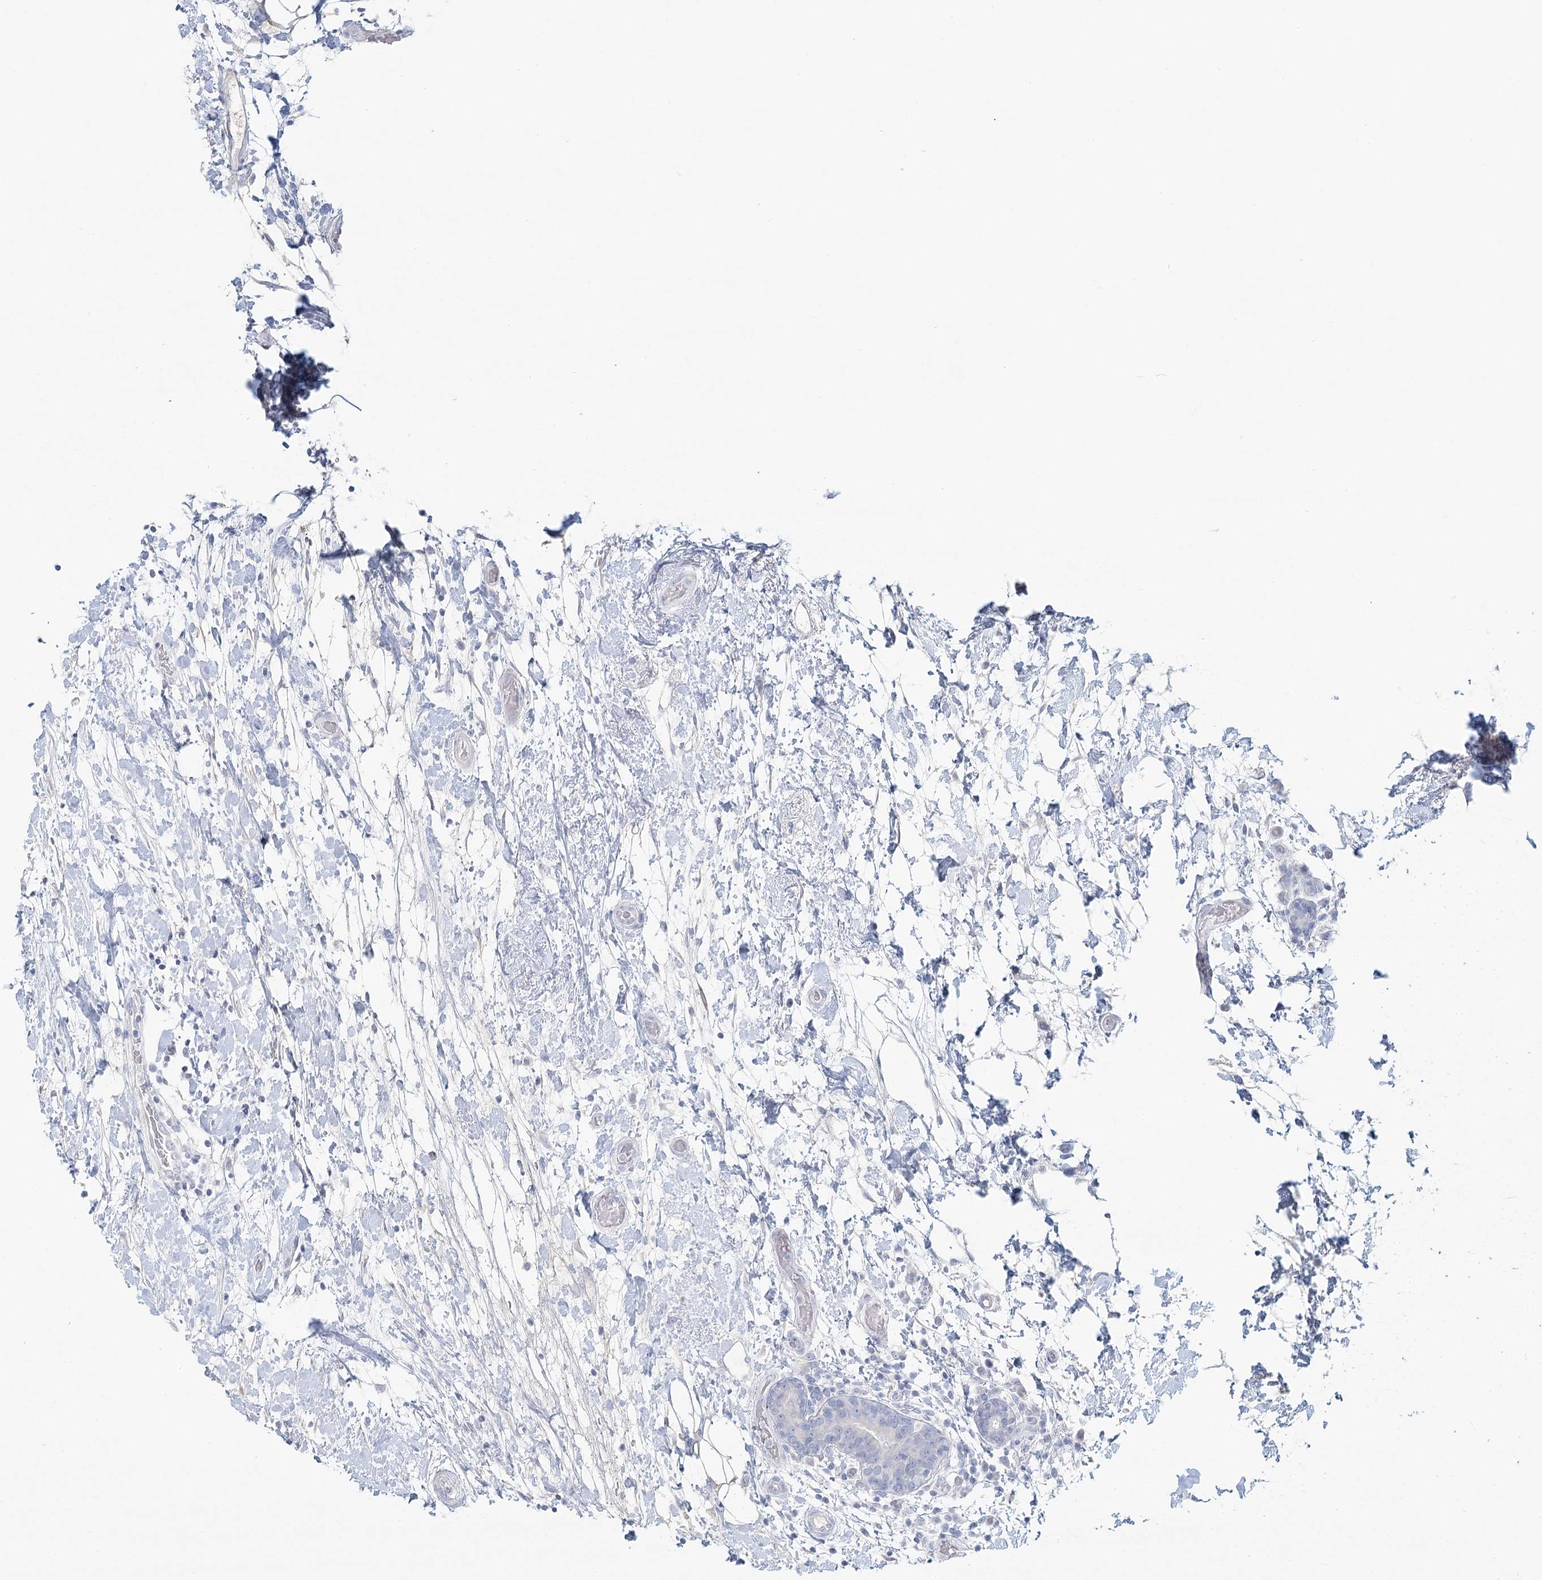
{"staining": {"intensity": "negative", "quantity": "none", "location": "none"}, "tissue": "breast cancer", "cell_type": "Tumor cells", "image_type": "cancer", "snomed": [{"axis": "morphology", "description": "Duct carcinoma"}, {"axis": "topography", "description": "Breast"}], "caption": "The photomicrograph displays no significant expression in tumor cells of breast cancer (invasive ductal carcinoma).", "gene": "DMGDH", "patient": {"sex": "female", "age": 62}}